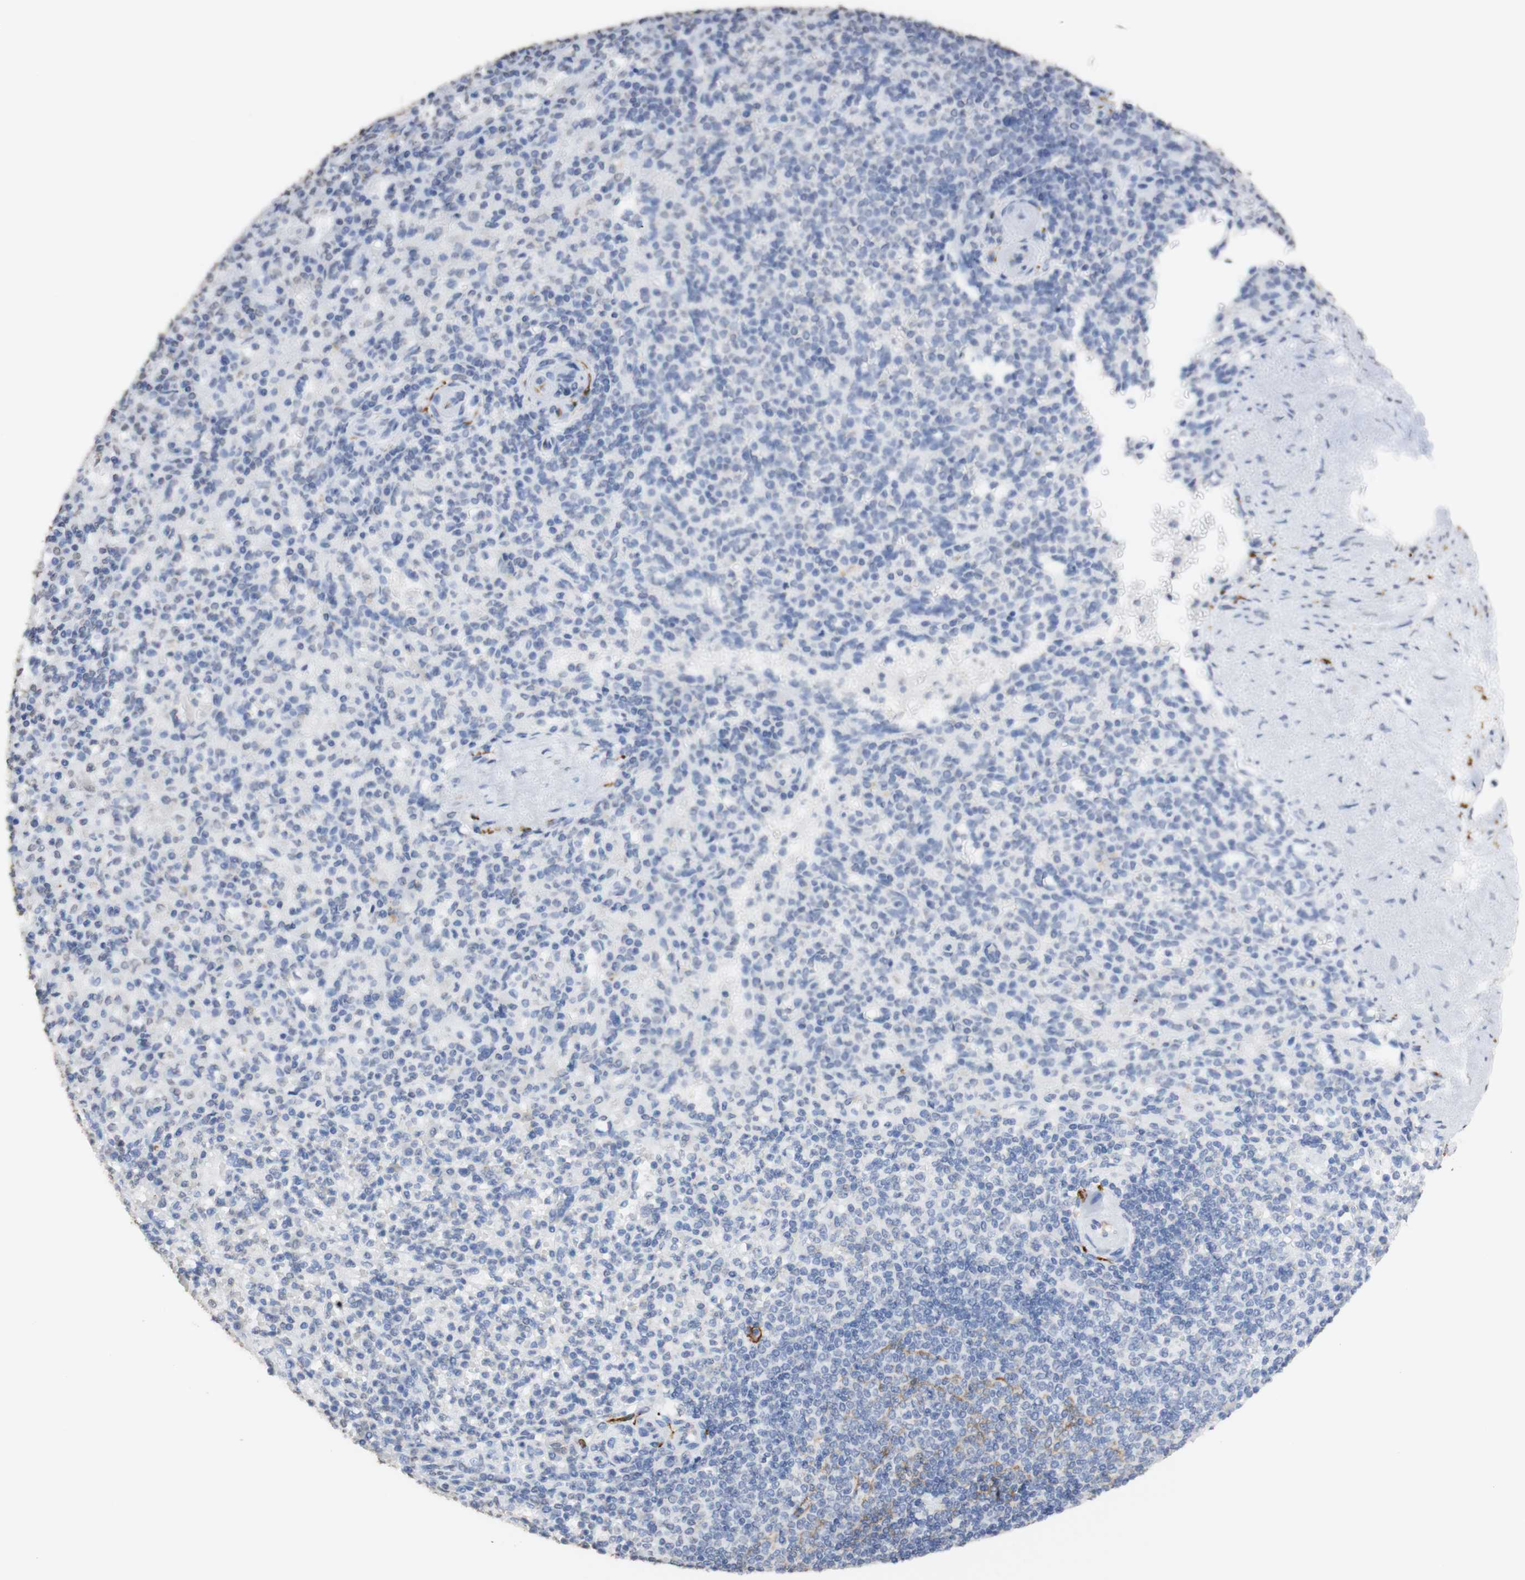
{"staining": {"intensity": "weak", "quantity": "<25%", "location": "cytoplasmic/membranous"}, "tissue": "spleen", "cell_type": "Cells in red pulp", "image_type": "normal", "snomed": [{"axis": "morphology", "description": "Normal tissue, NOS"}, {"axis": "topography", "description": "Spleen"}], "caption": "Spleen stained for a protein using IHC displays no staining cells in red pulp.", "gene": "L1CAM", "patient": {"sex": "female", "age": 74}}